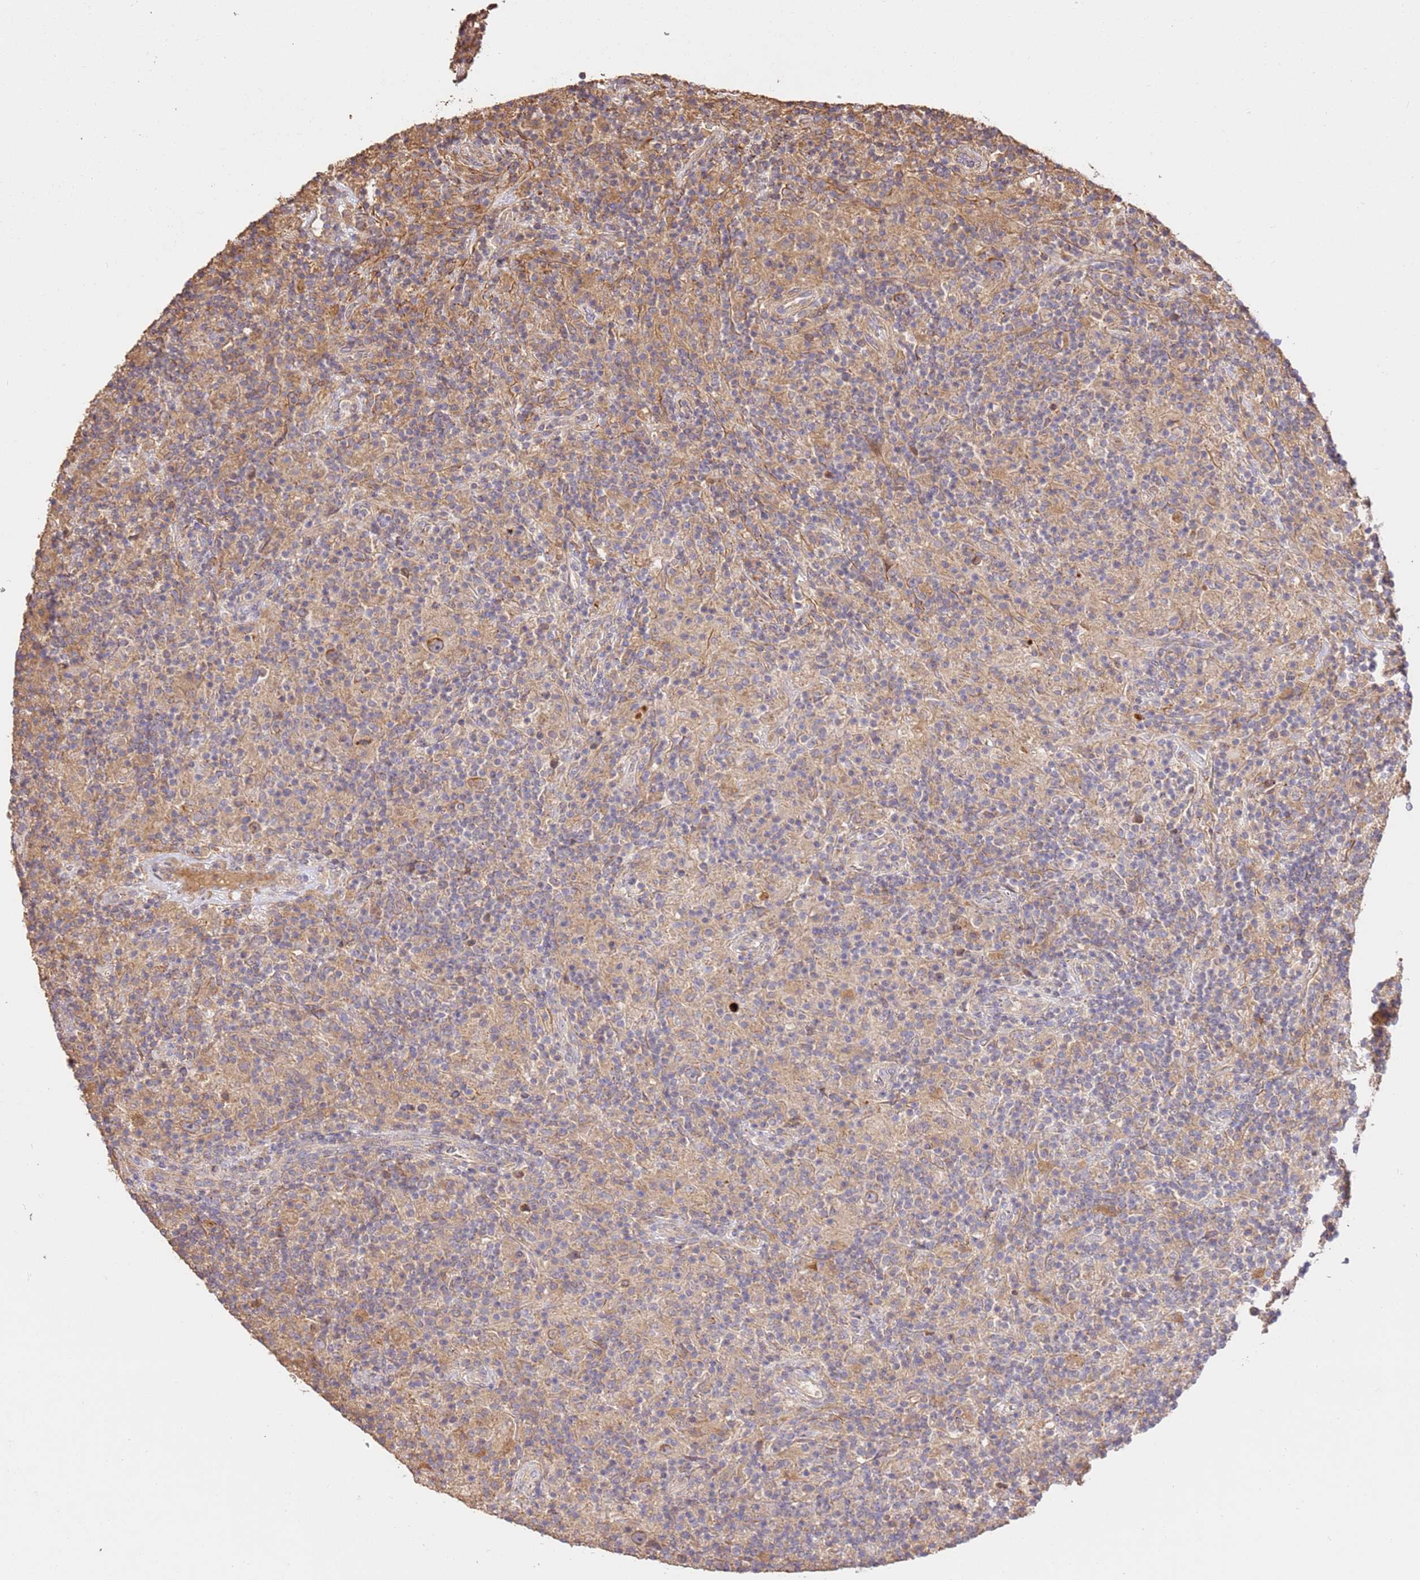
{"staining": {"intensity": "moderate", "quantity": ">75%", "location": "cytoplasmic/membranous"}, "tissue": "lymphoma", "cell_type": "Tumor cells", "image_type": "cancer", "snomed": [{"axis": "morphology", "description": "Hodgkin's disease, NOS"}, {"axis": "topography", "description": "Lymph node"}], "caption": "Lymphoma stained with immunohistochemistry displays moderate cytoplasmic/membranous expression in approximately >75% of tumor cells.", "gene": "CEP55", "patient": {"sex": "male", "age": 70}}